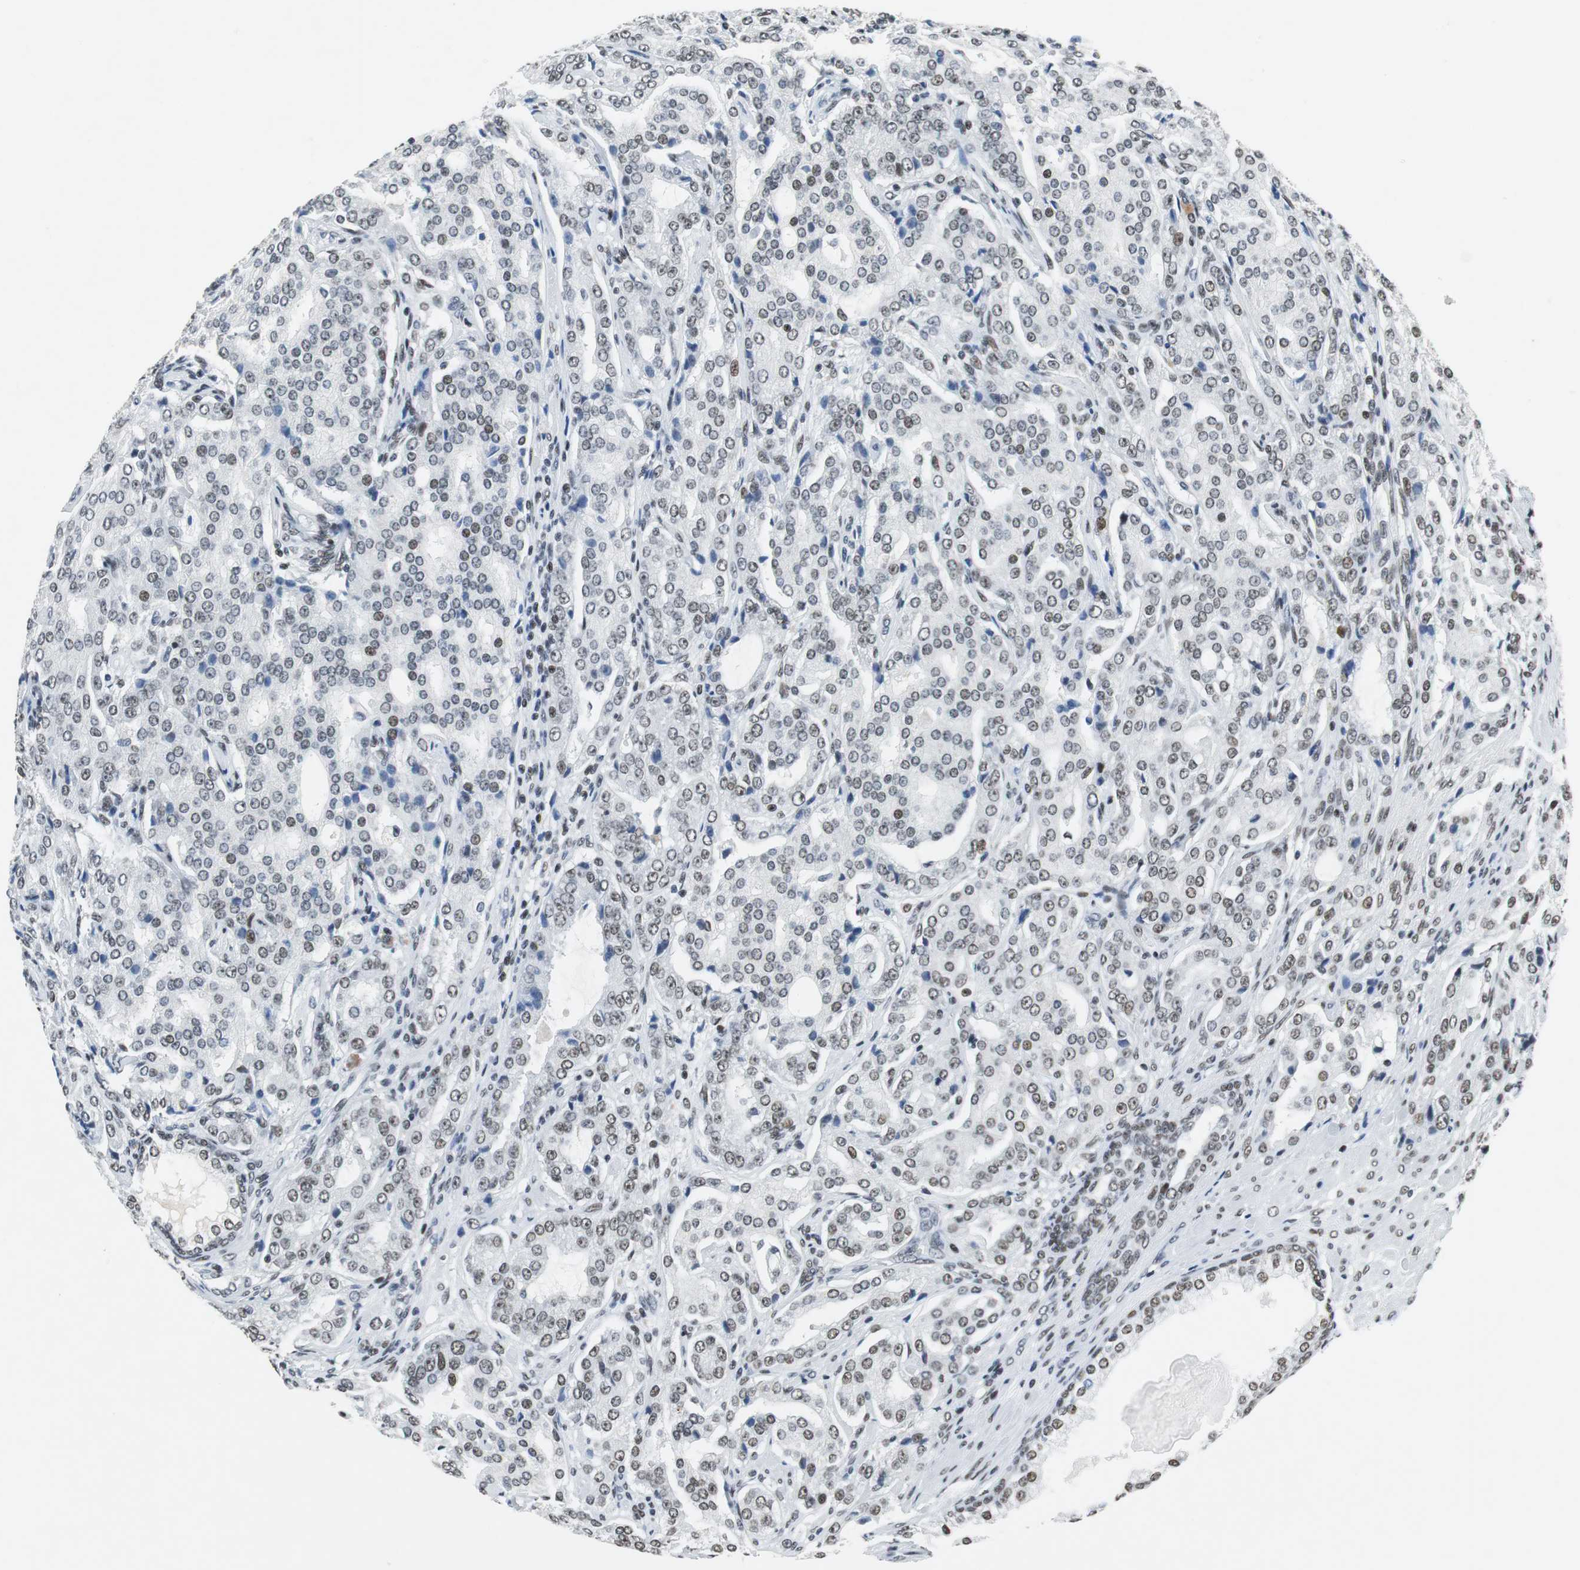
{"staining": {"intensity": "weak", "quantity": "<25%", "location": "nuclear"}, "tissue": "prostate cancer", "cell_type": "Tumor cells", "image_type": "cancer", "snomed": [{"axis": "morphology", "description": "Adenocarcinoma, High grade"}, {"axis": "topography", "description": "Prostate"}], "caption": "Immunohistochemistry histopathology image of neoplastic tissue: human prostate adenocarcinoma (high-grade) stained with DAB shows no significant protein staining in tumor cells. The staining was performed using DAB to visualize the protein expression in brown, while the nuclei were stained in blue with hematoxylin (Magnification: 20x).", "gene": "HDAC3", "patient": {"sex": "male", "age": 72}}